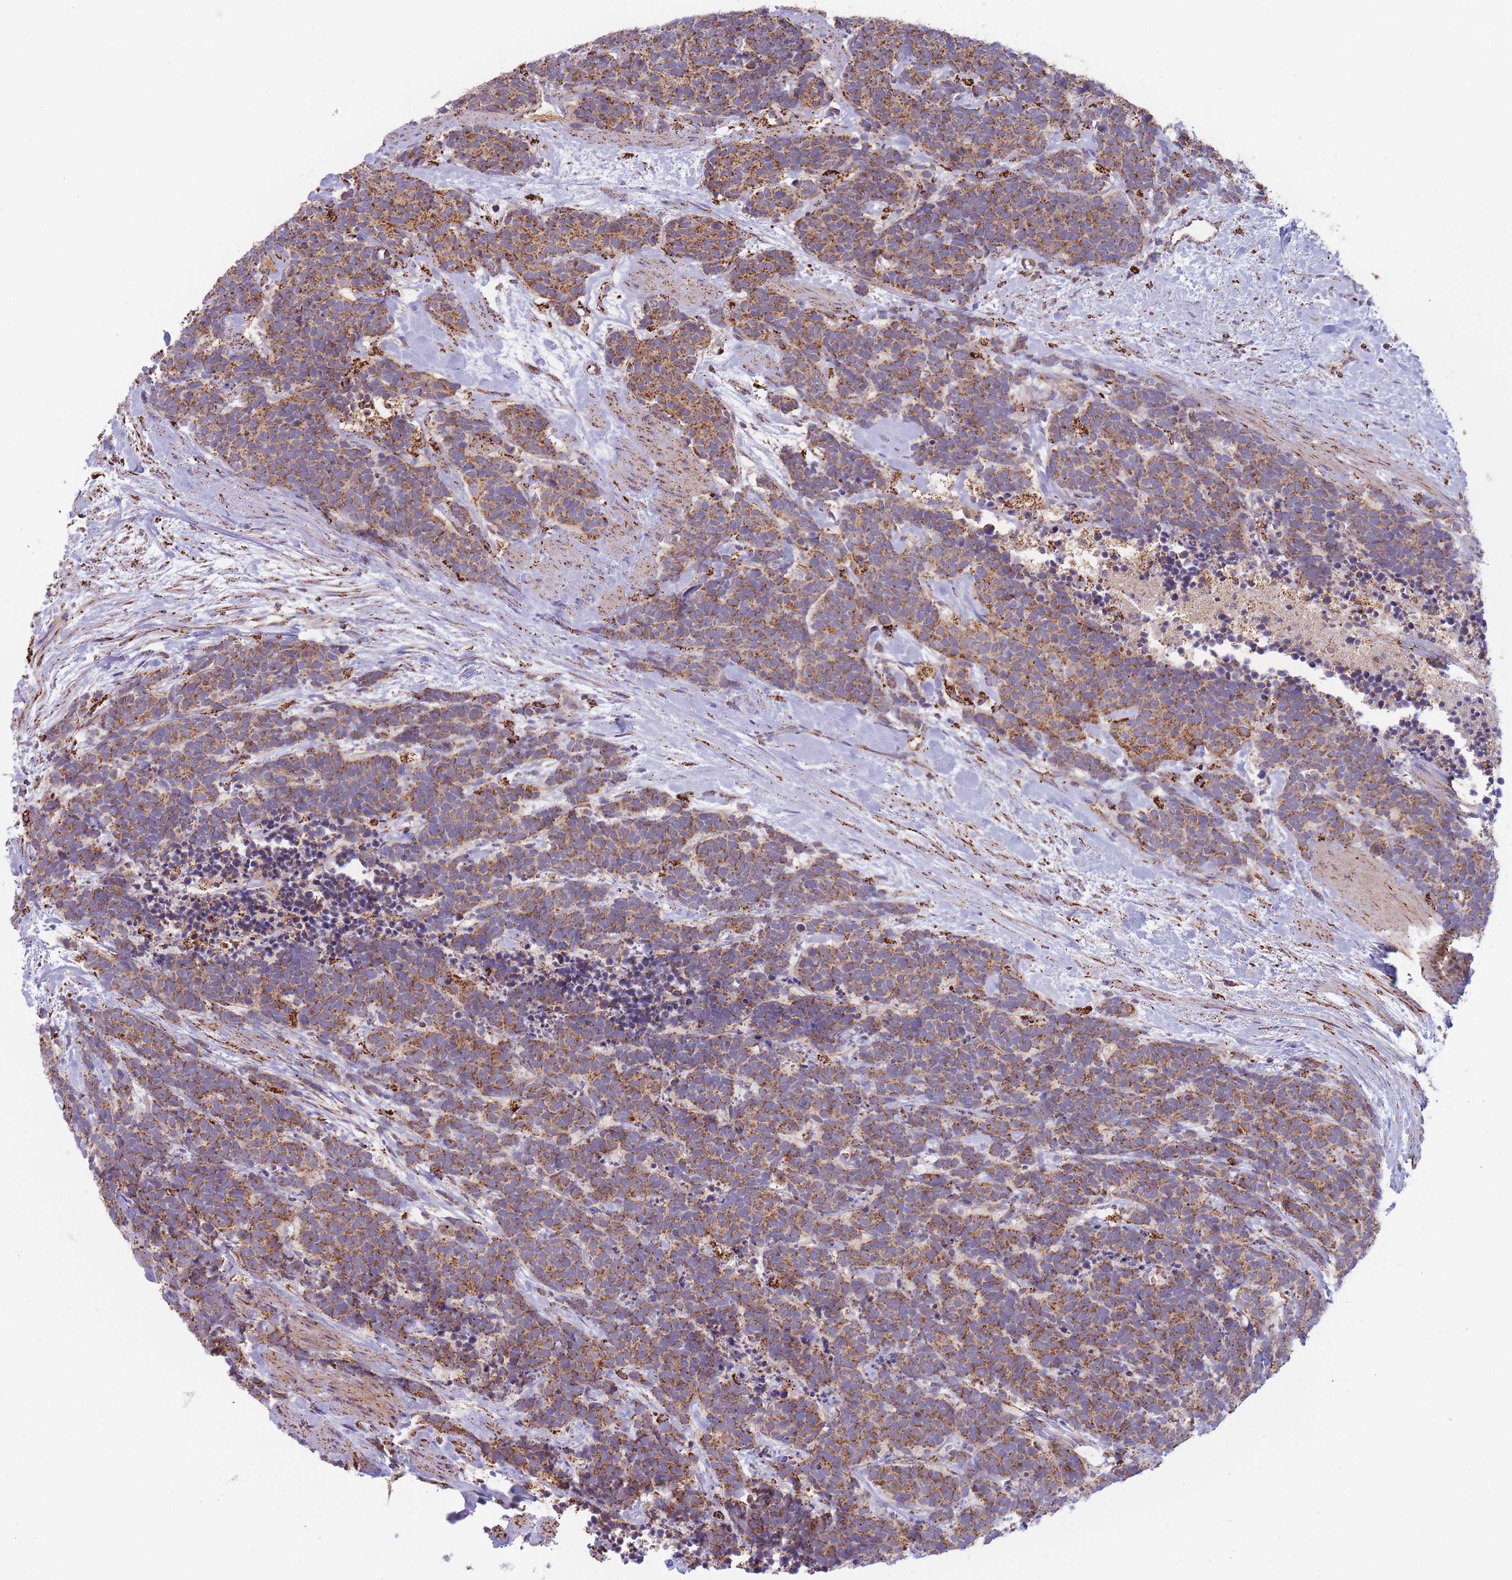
{"staining": {"intensity": "moderate", "quantity": ">75%", "location": "cytoplasmic/membranous"}, "tissue": "carcinoid", "cell_type": "Tumor cells", "image_type": "cancer", "snomed": [{"axis": "morphology", "description": "Carcinoma, NOS"}, {"axis": "morphology", "description": "Carcinoid, malignant, NOS"}, {"axis": "topography", "description": "Prostate"}], "caption": "Protein analysis of carcinoid tissue shows moderate cytoplasmic/membranous staining in approximately >75% of tumor cells. The staining was performed using DAB, with brown indicating positive protein expression. Nuclei are stained blue with hematoxylin.", "gene": "MRPL17", "patient": {"sex": "male", "age": 57}}